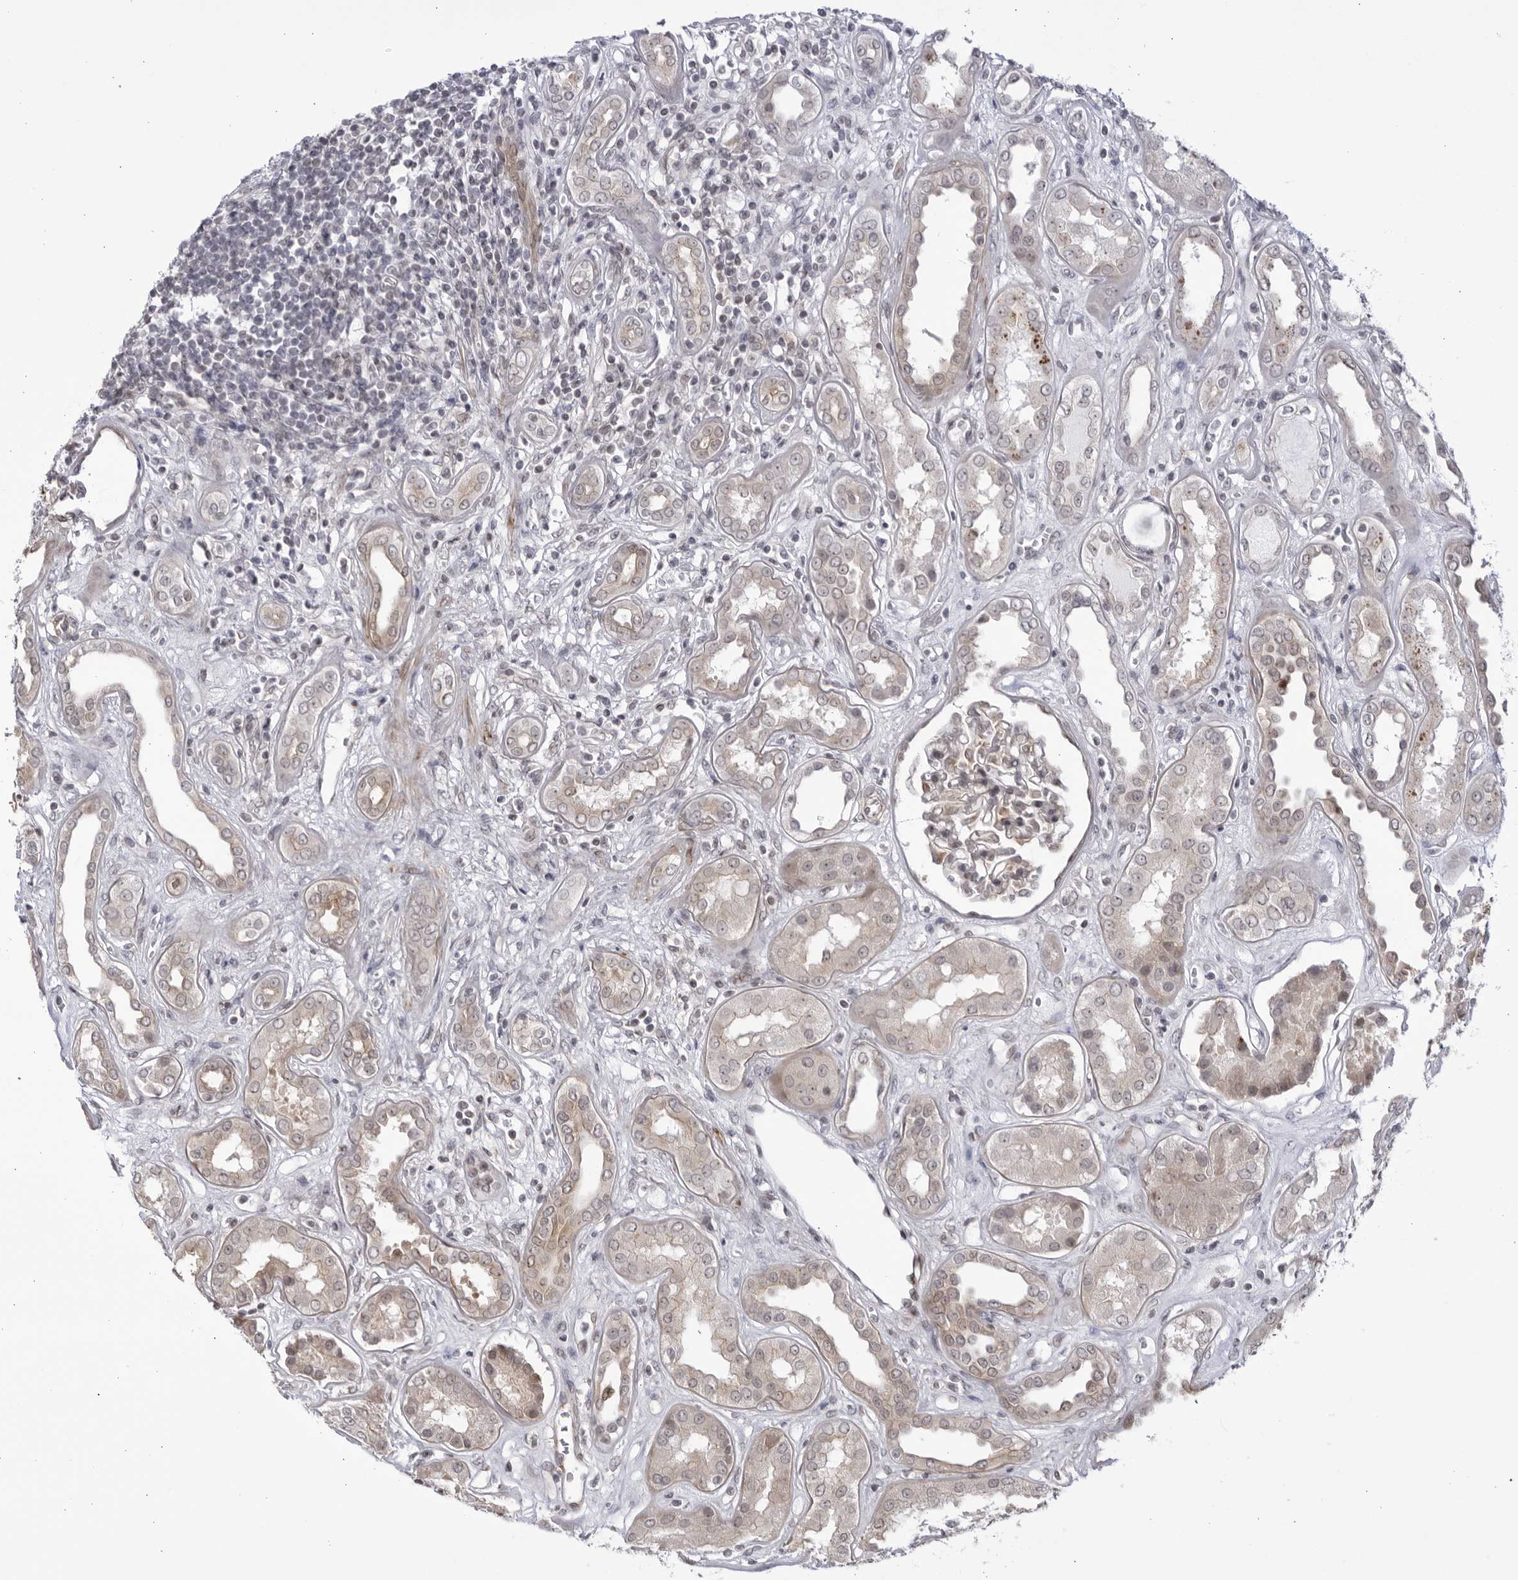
{"staining": {"intensity": "moderate", "quantity": "25%-75%", "location": "cytoplasmic/membranous"}, "tissue": "kidney", "cell_type": "Cells in glomeruli", "image_type": "normal", "snomed": [{"axis": "morphology", "description": "Normal tissue, NOS"}, {"axis": "topography", "description": "Kidney"}], "caption": "Immunohistochemical staining of benign human kidney demonstrates medium levels of moderate cytoplasmic/membranous staining in about 25%-75% of cells in glomeruli.", "gene": "CNBD1", "patient": {"sex": "male", "age": 59}}